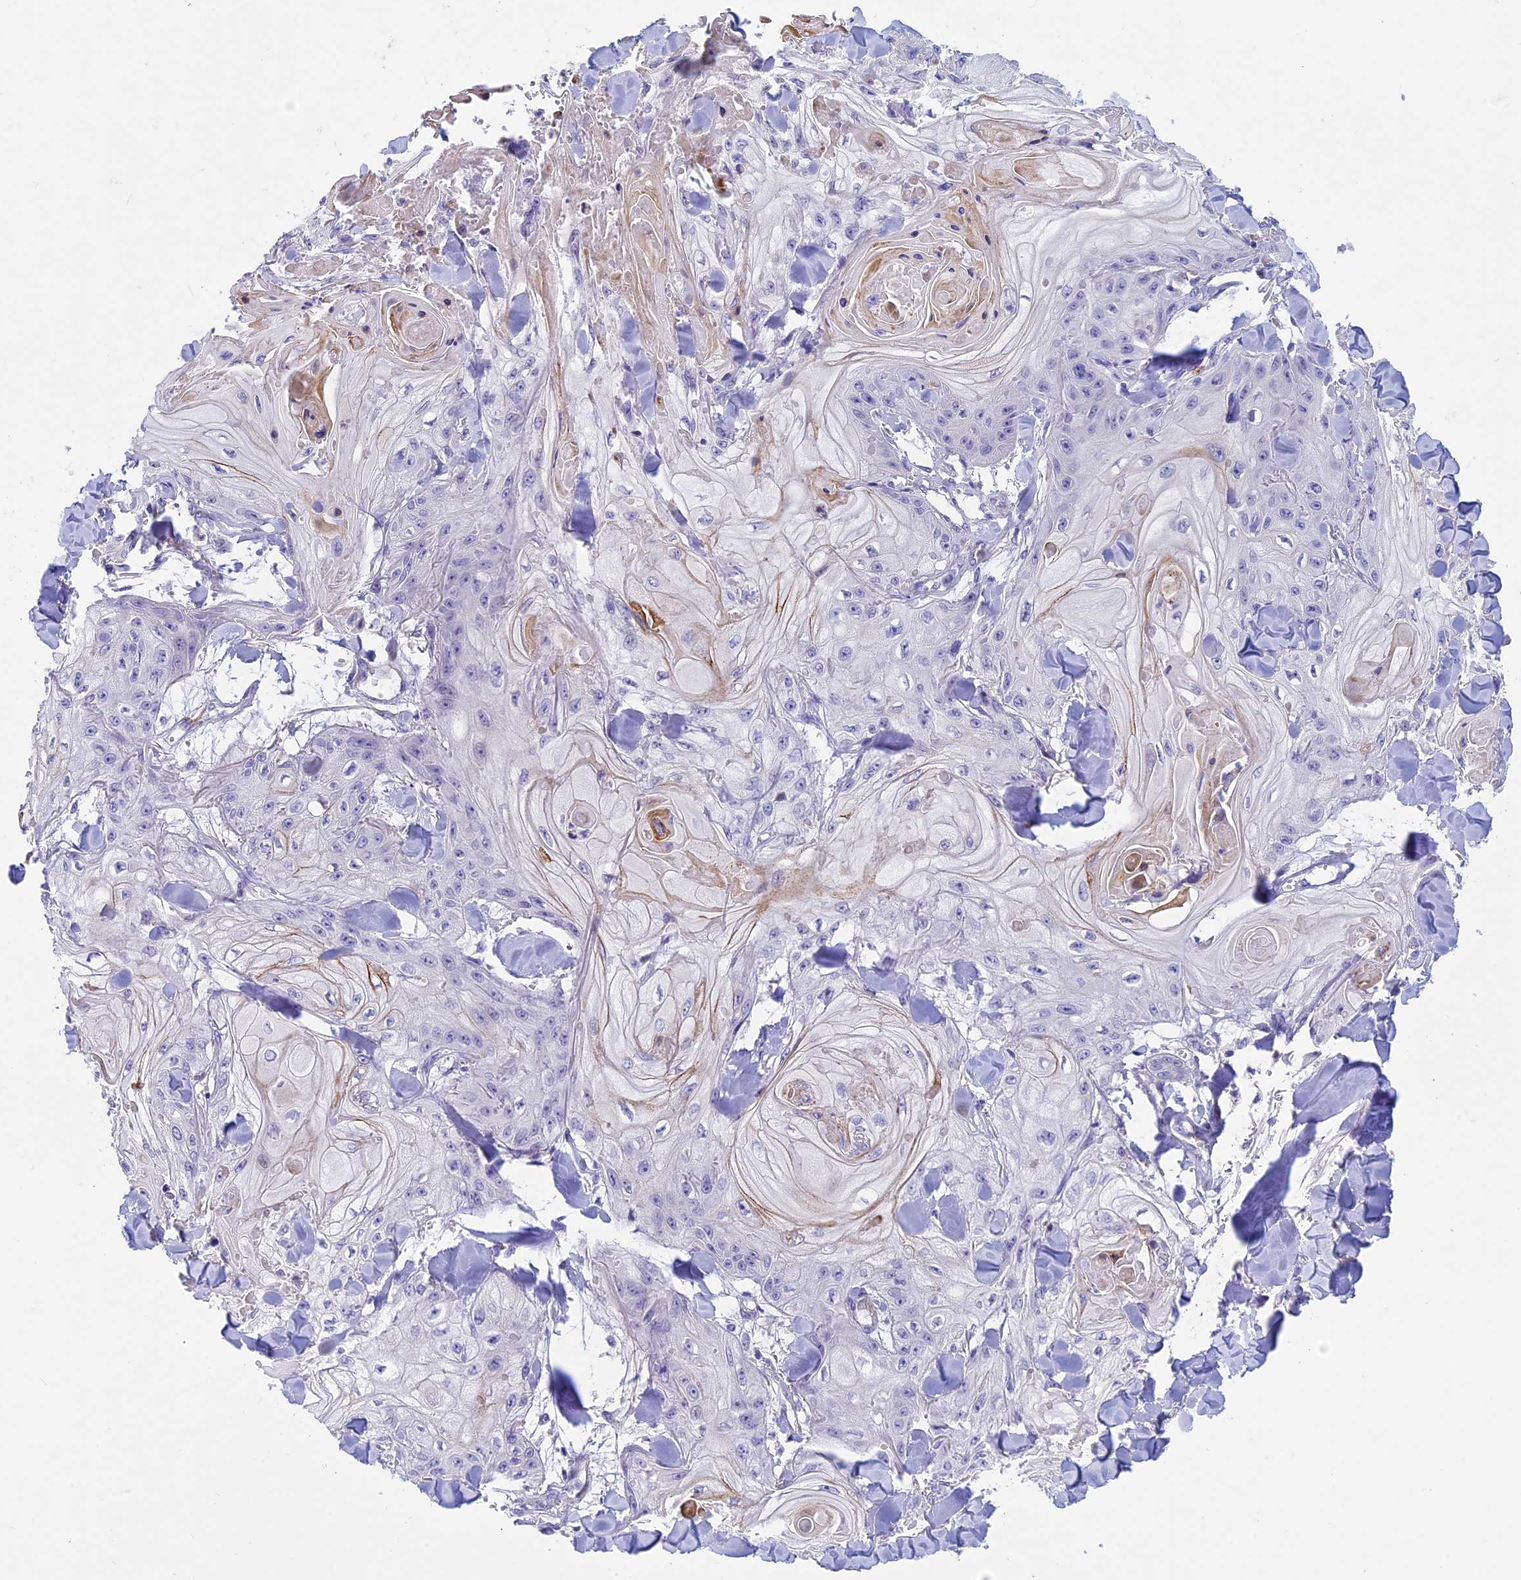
{"staining": {"intensity": "negative", "quantity": "none", "location": "none"}, "tissue": "skin cancer", "cell_type": "Tumor cells", "image_type": "cancer", "snomed": [{"axis": "morphology", "description": "Squamous cell carcinoma, NOS"}, {"axis": "topography", "description": "Skin"}], "caption": "Skin cancer was stained to show a protein in brown. There is no significant positivity in tumor cells.", "gene": "LOXL1", "patient": {"sex": "male", "age": 74}}